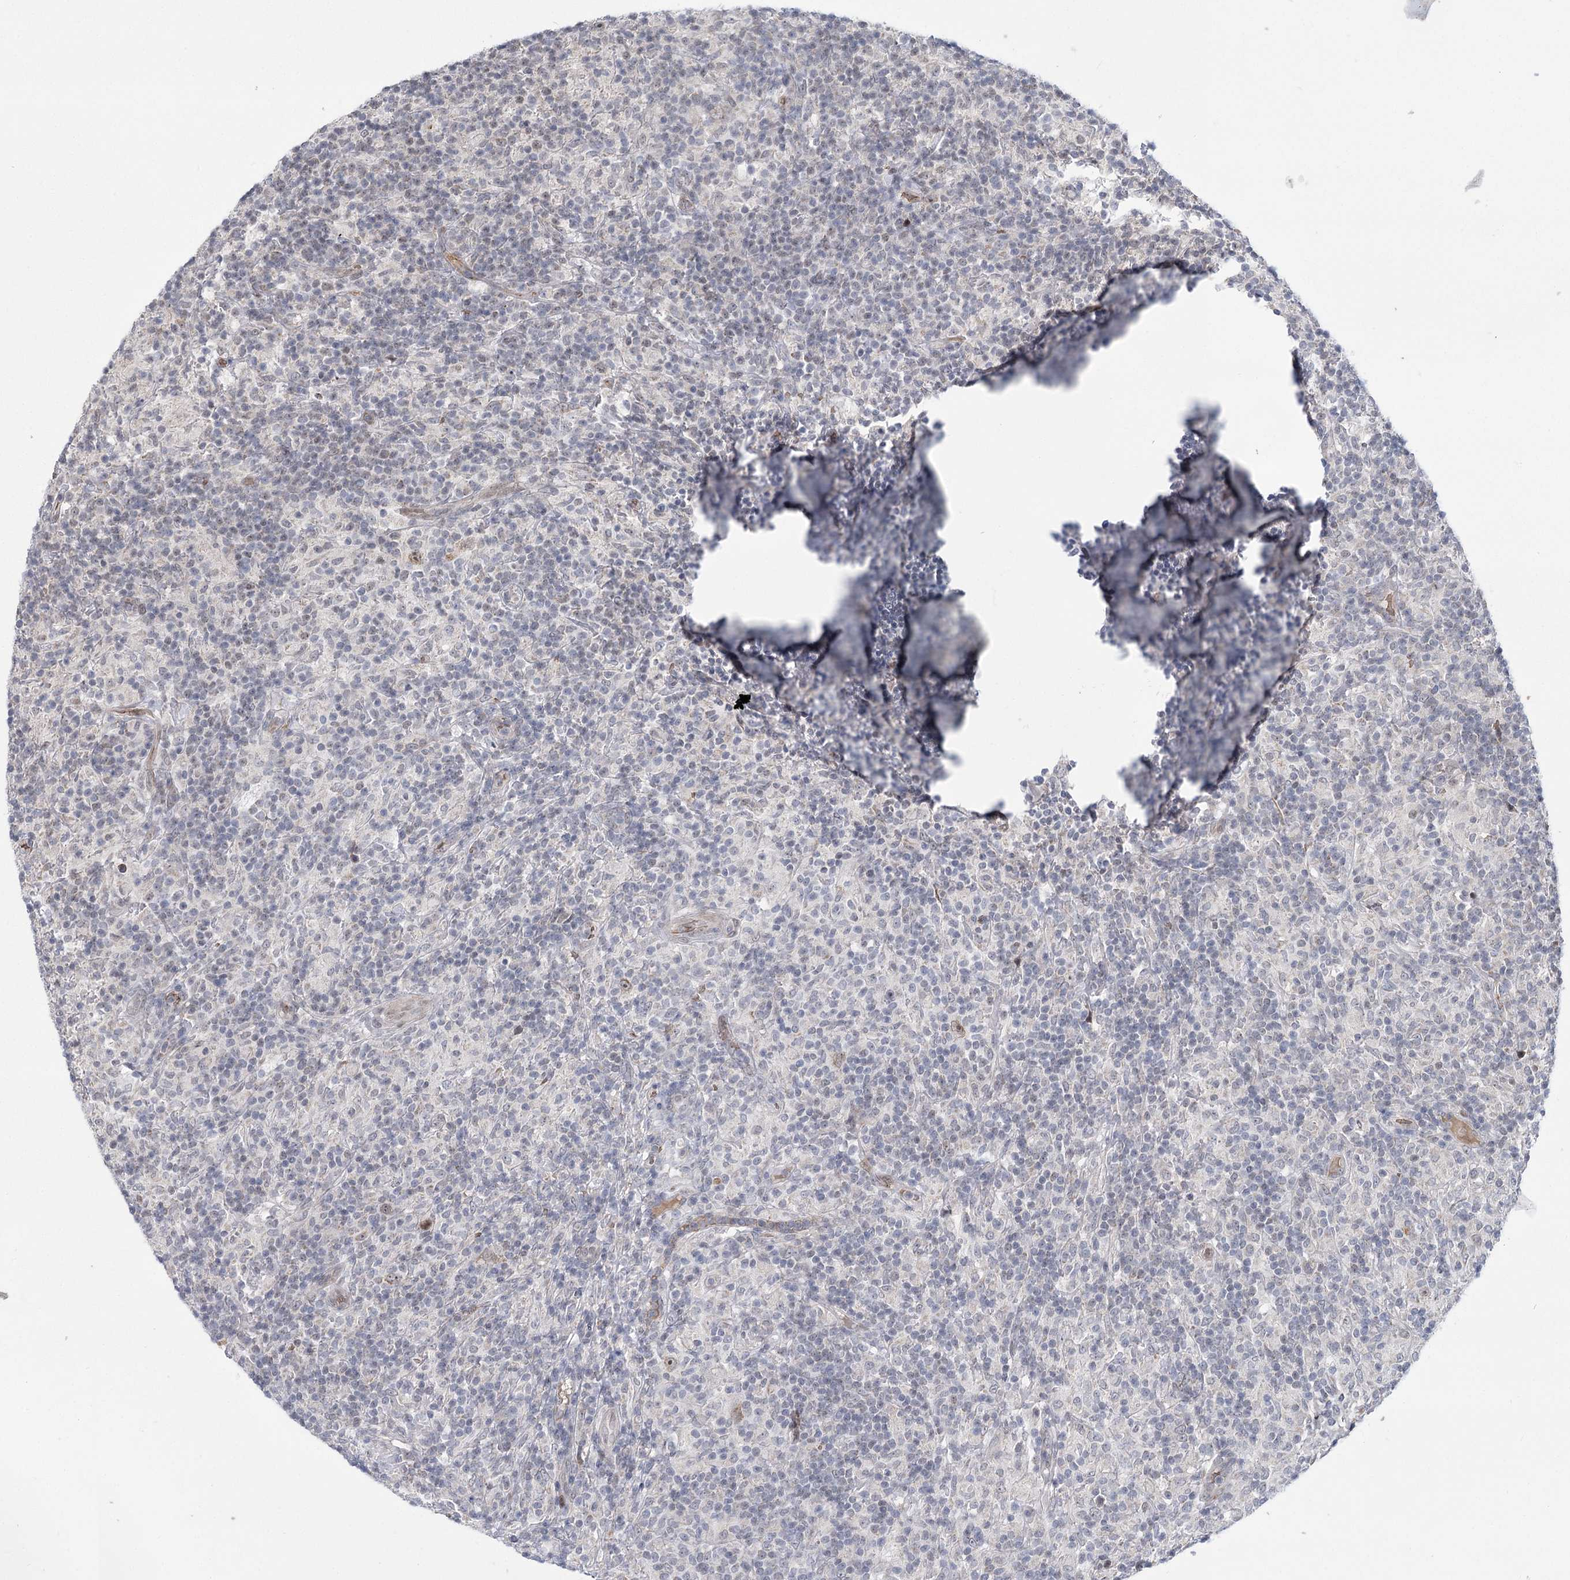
{"staining": {"intensity": "weak", "quantity": ">75%", "location": "nuclear"}, "tissue": "lymphoma", "cell_type": "Tumor cells", "image_type": "cancer", "snomed": [{"axis": "morphology", "description": "Hodgkin's disease, NOS"}, {"axis": "topography", "description": "Lymph node"}], "caption": "Lymphoma stained with a brown dye demonstrates weak nuclear positive positivity in approximately >75% of tumor cells.", "gene": "NSMCE4A", "patient": {"sex": "male", "age": 70}}